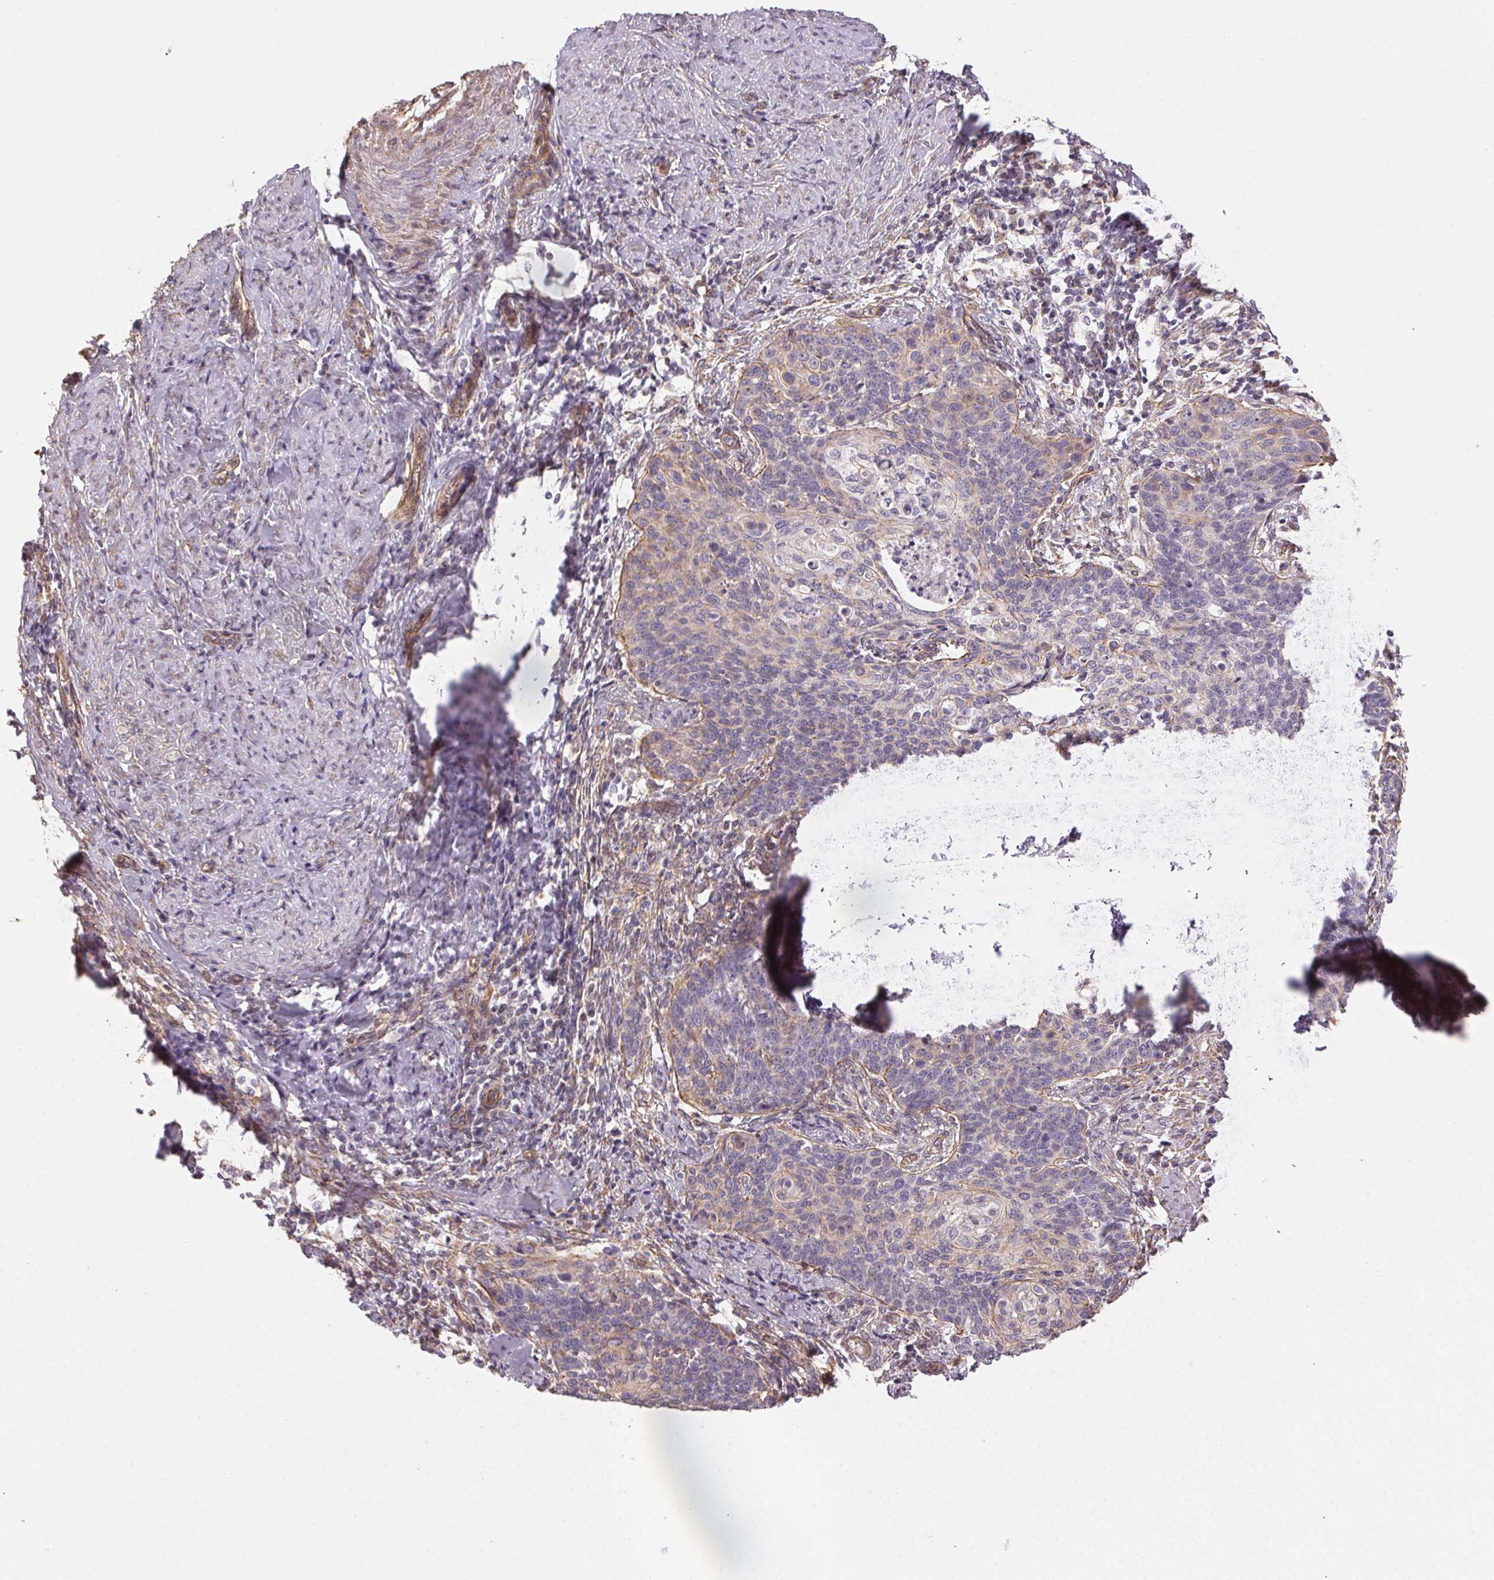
{"staining": {"intensity": "weak", "quantity": "<25%", "location": "cytoplasmic/membranous"}, "tissue": "cervical cancer", "cell_type": "Tumor cells", "image_type": "cancer", "snomed": [{"axis": "morphology", "description": "Normal tissue, NOS"}, {"axis": "morphology", "description": "Squamous cell carcinoma, NOS"}, {"axis": "topography", "description": "Cervix"}], "caption": "Immunohistochemistry micrograph of neoplastic tissue: human cervical squamous cell carcinoma stained with DAB (3,3'-diaminobenzidine) reveals no significant protein expression in tumor cells.", "gene": "PLA2G4F", "patient": {"sex": "female", "age": 39}}